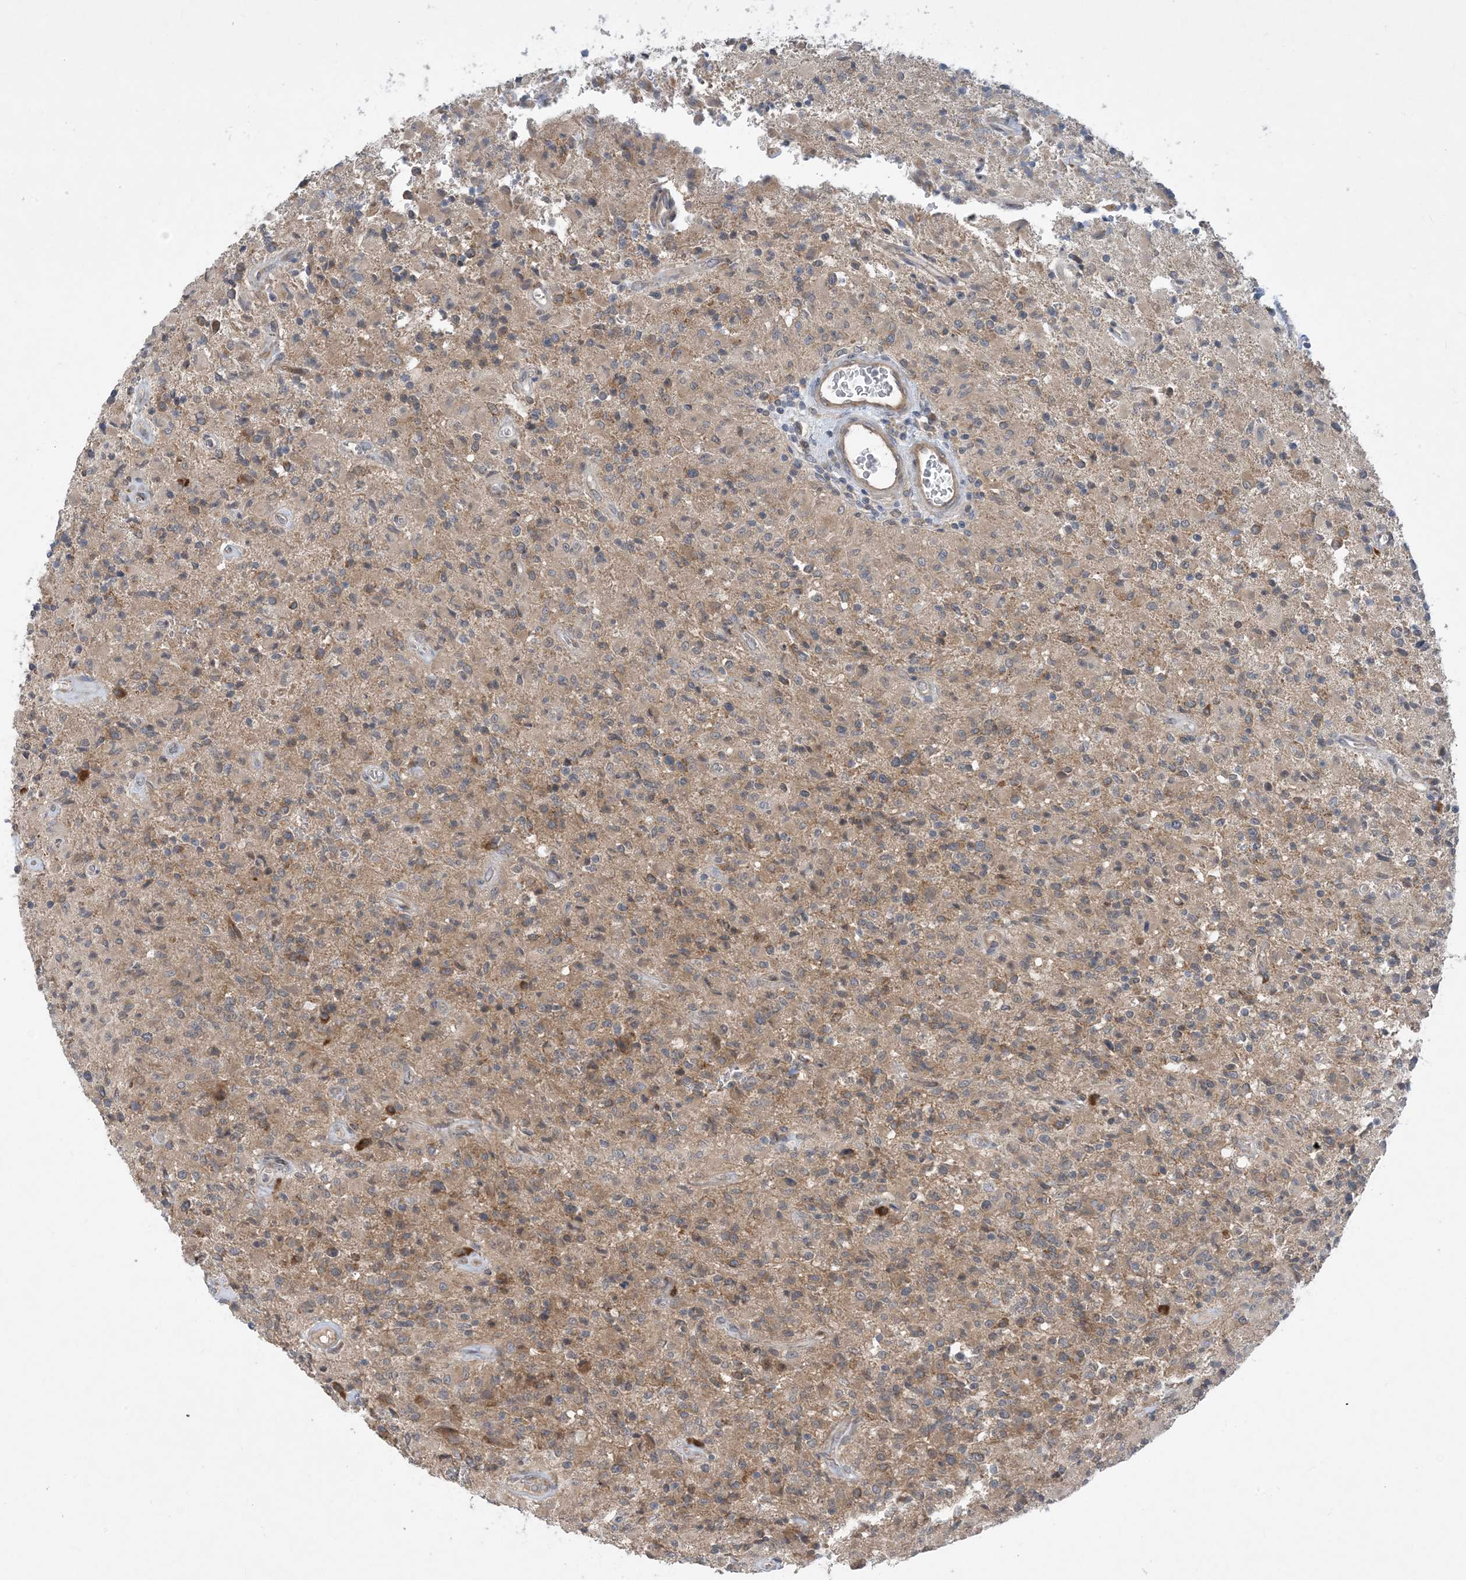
{"staining": {"intensity": "weak", "quantity": "25%-75%", "location": "cytoplasmic/membranous"}, "tissue": "glioma", "cell_type": "Tumor cells", "image_type": "cancer", "snomed": [{"axis": "morphology", "description": "Glioma, malignant, High grade"}, {"axis": "topography", "description": "Brain"}], "caption": "Protein expression analysis of malignant glioma (high-grade) reveals weak cytoplasmic/membranous expression in about 25%-75% of tumor cells.", "gene": "PHOSPHO2", "patient": {"sex": "female", "age": 57}}